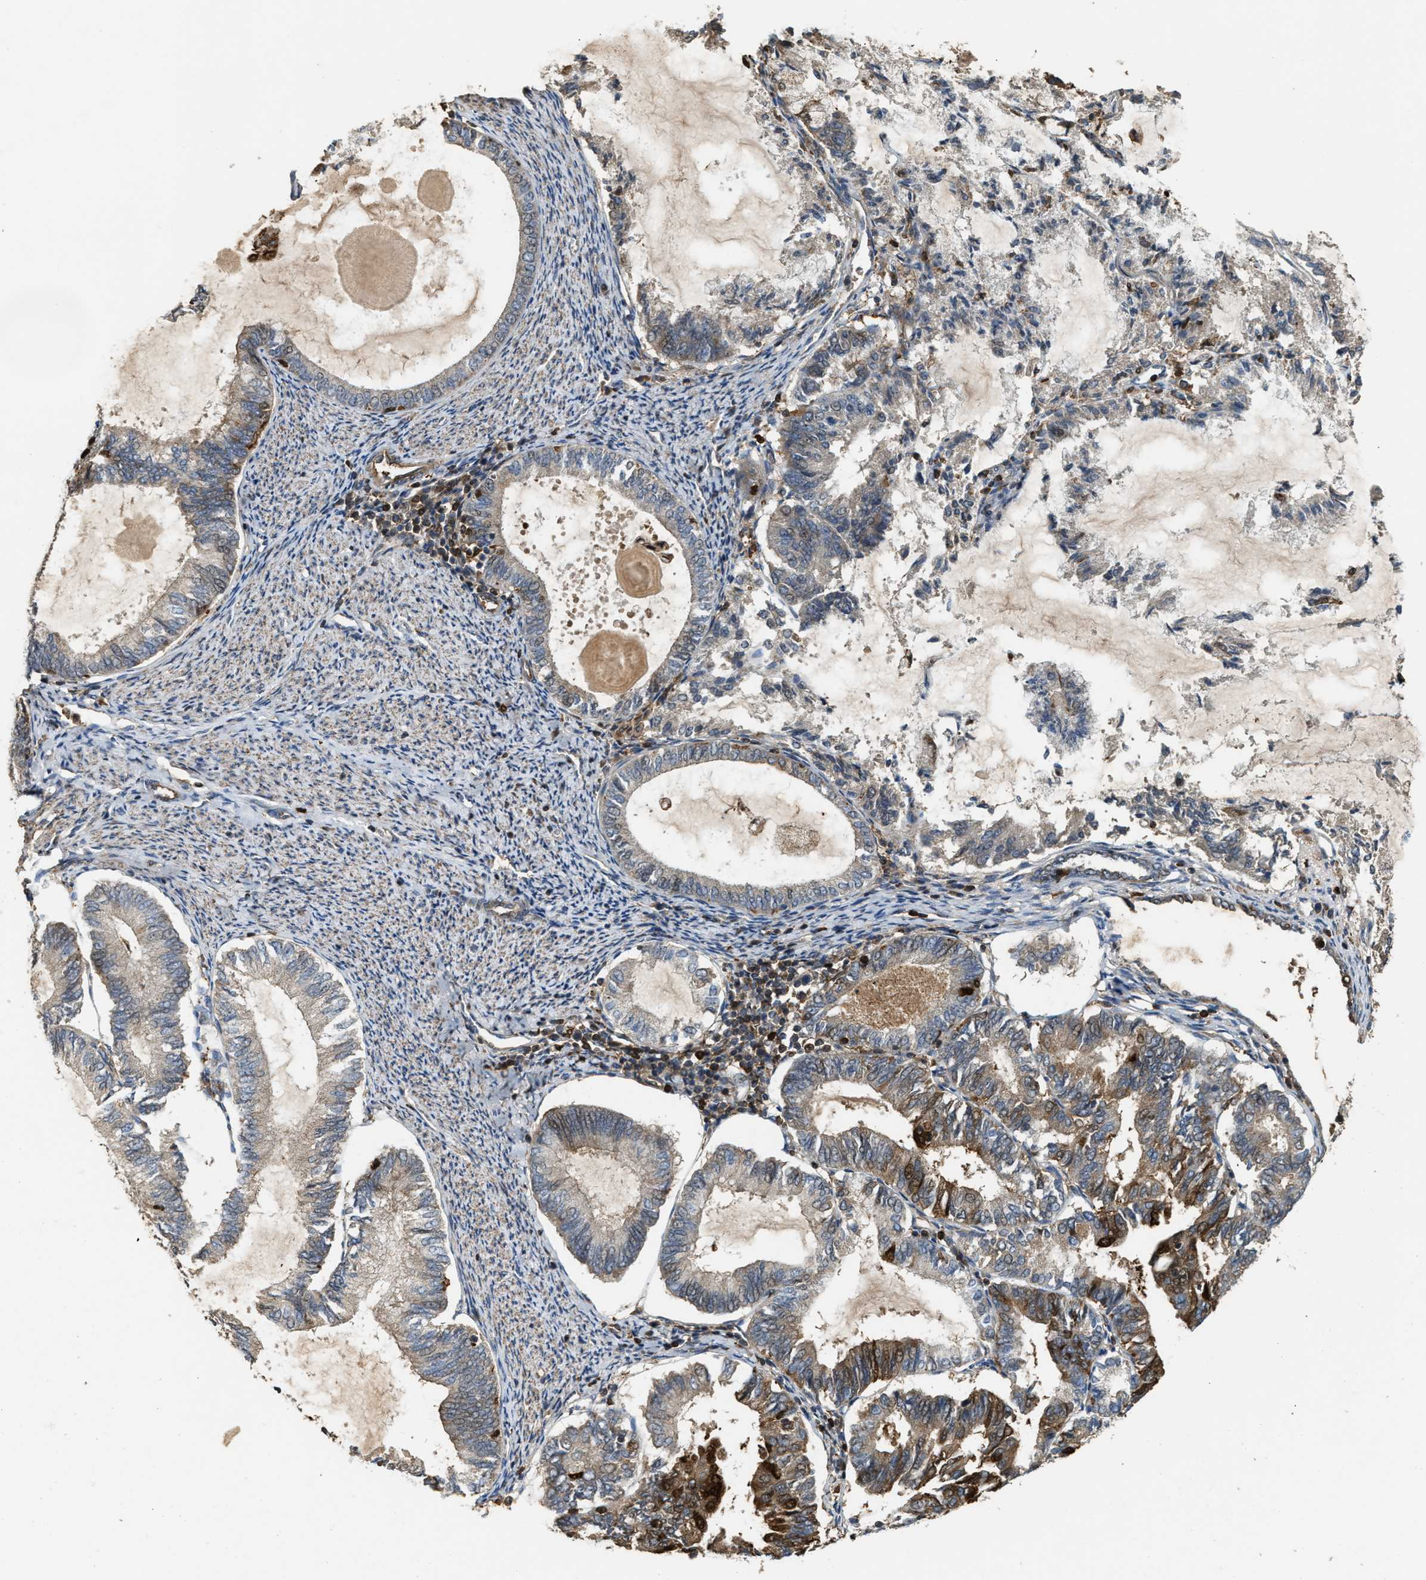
{"staining": {"intensity": "moderate", "quantity": "<25%", "location": "cytoplasmic/membranous"}, "tissue": "endometrial cancer", "cell_type": "Tumor cells", "image_type": "cancer", "snomed": [{"axis": "morphology", "description": "Adenocarcinoma, NOS"}, {"axis": "topography", "description": "Endometrium"}], "caption": "High-power microscopy captured an IHC image of endometrial adenocarcinoma, revealing moderate cytoplasmic/membranous expression in about <25% of tumor cells.", "gene": "SERPINB5", "patient": {"sex": "female", "age": 86}}